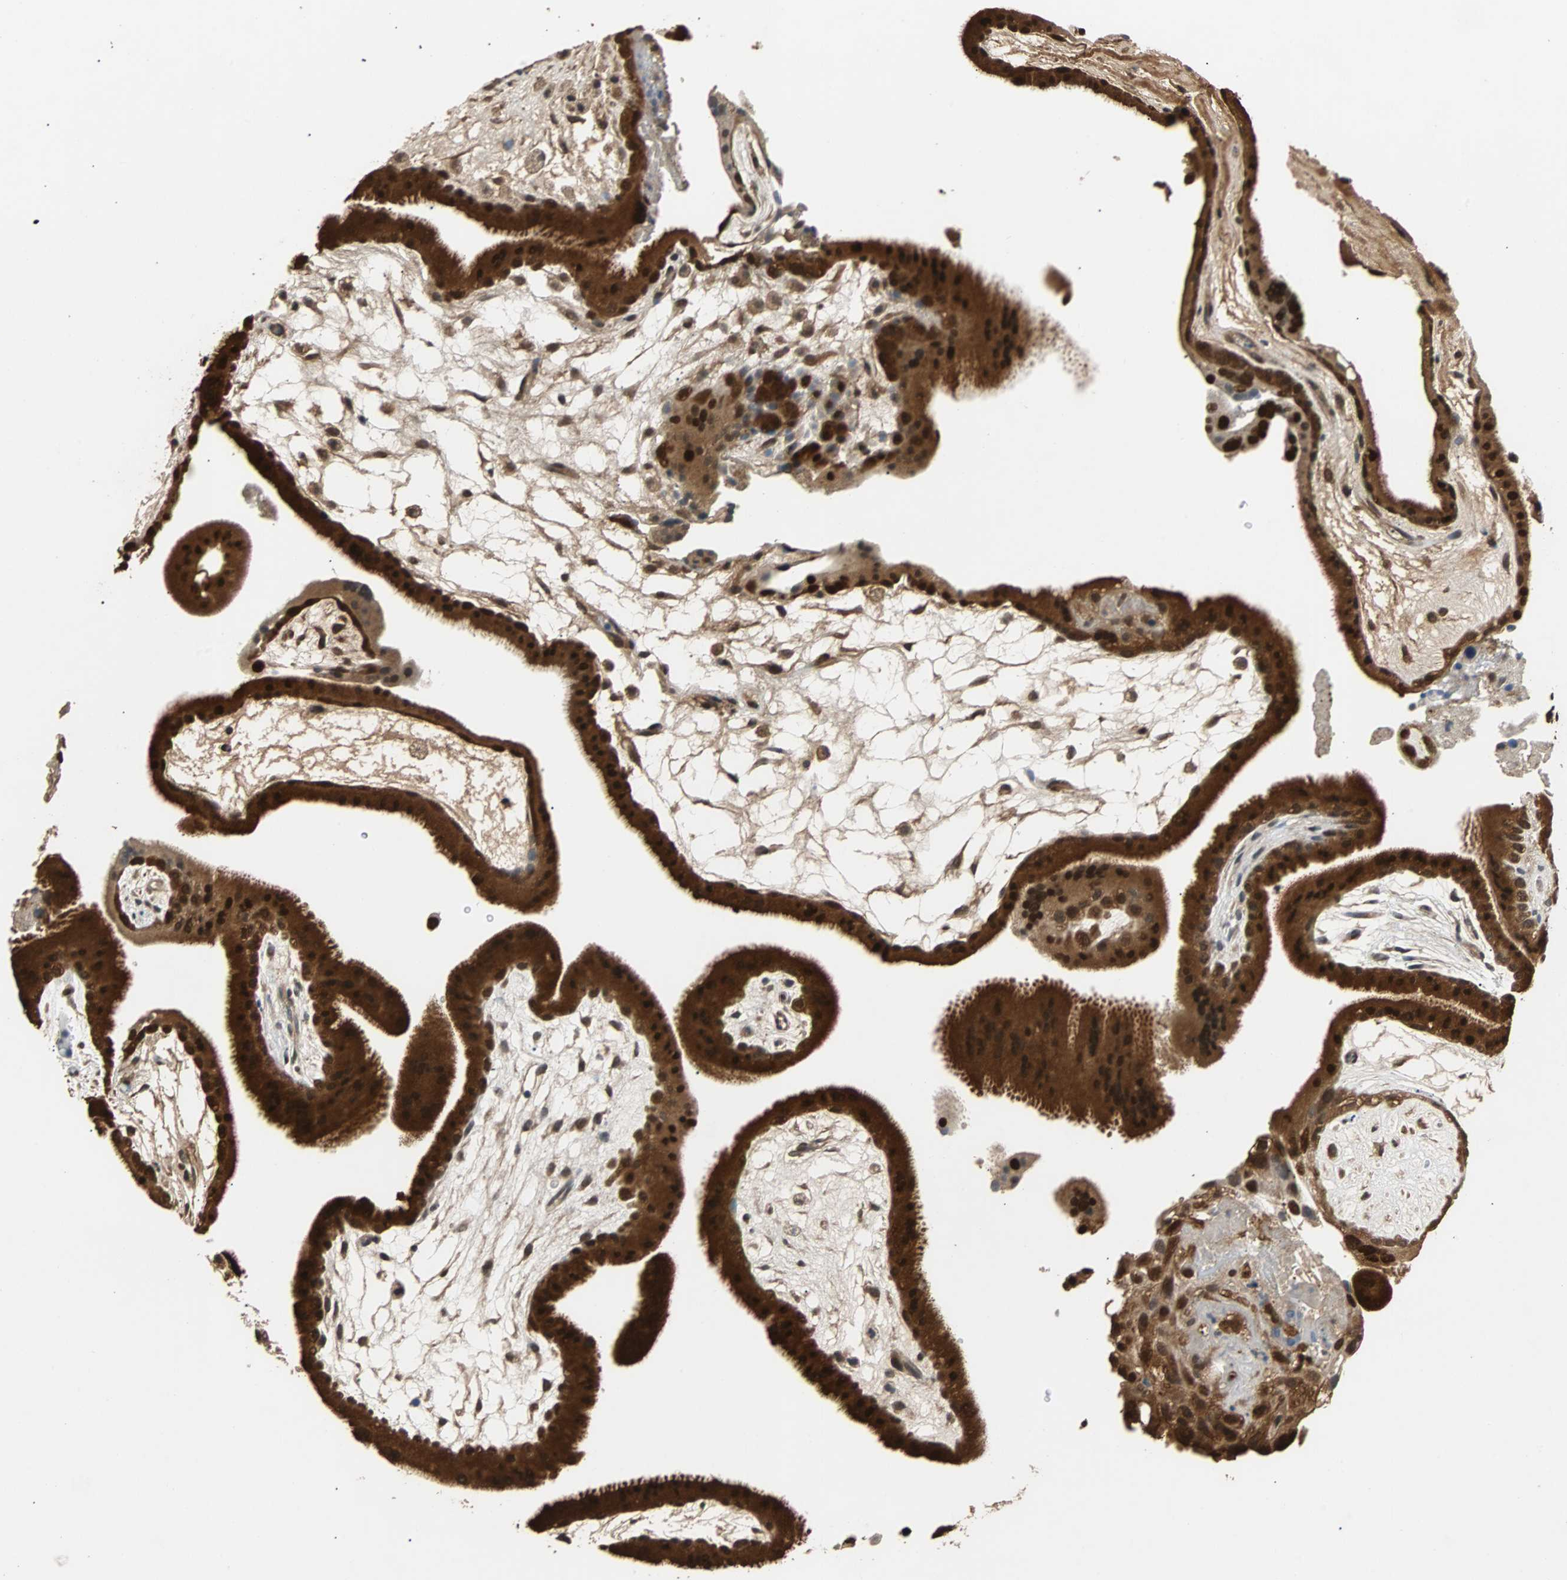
{"staining": {"intensity": "strong", "quantity": ">75%", "location": "cytoplasmic/membranous,nuclear"}, "tissue": "placenta", "cell_type": "Decidual cells", "image_type": "normal", "snomed": [{"axis": "morphology", "description": "Normal tissue, NOS"}, {"axis": "topography", "description": "Placenta"}], "caption": "Strong cytoplasmic/membranous,nuclear expression is present in approximately >75% of decidual cells in unremarkable placenta.", "gene": "PRDX6", "patient": {"sex": "female", "age": 19}}